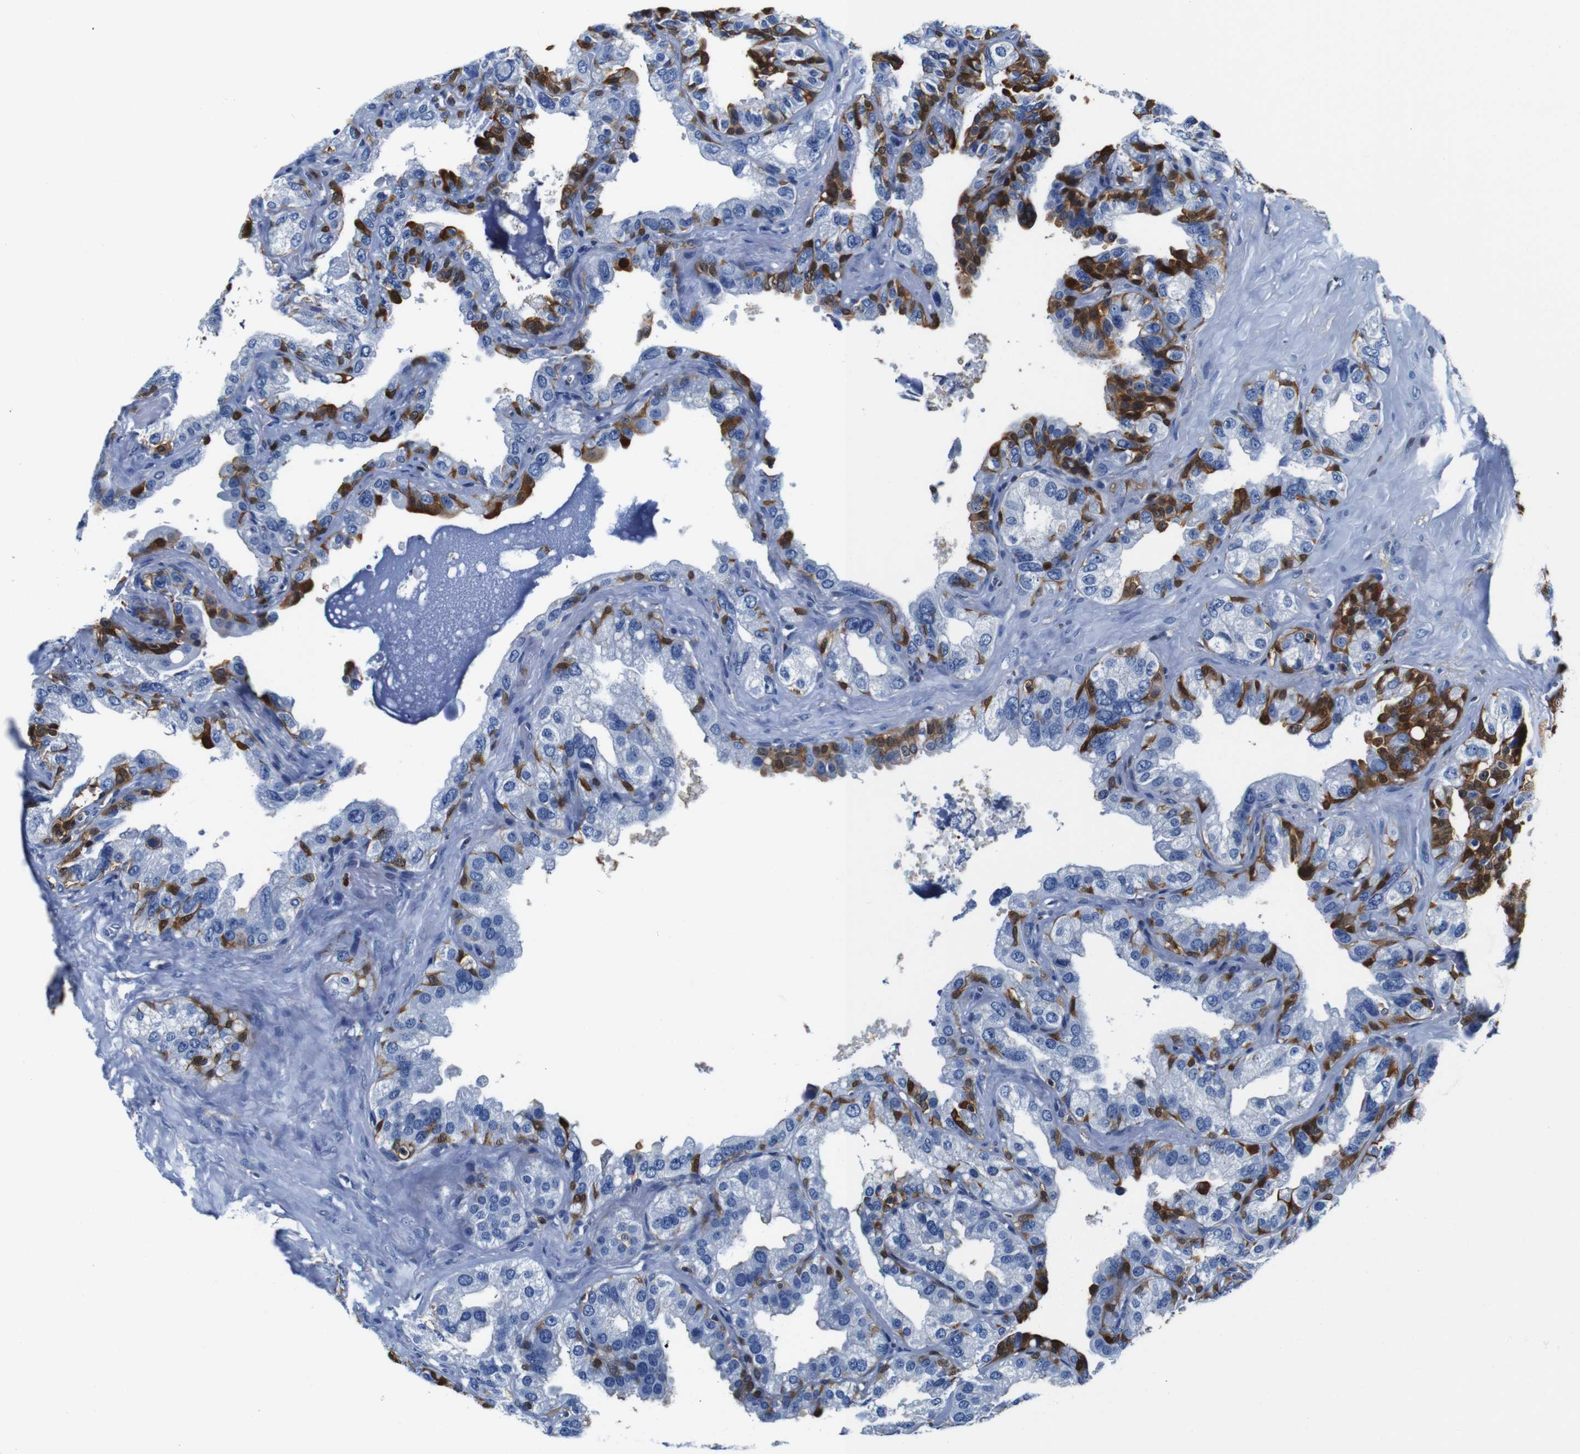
{"staining": {"intensity": "strong", "quantity": "<25%", "location": "cytoplasmic/membranous,nuclear"}, "tissue": "seminal vesicle", "cell_type": "Glandular cells", "image_type": "normal", "snomed": [{"axis": "morphology", "description": "Normal tissue, NOS"}, {"axis": "topography", "description": "Seminal veicle"}], "caption": "High-power microscopy captured an immunohistochemistry micrograph of benign seminal vesicle, revealing strong cytoplasmic/membranous,nuclear expression in about <25% of glandular cells. (DAB IHC, brown staining for protein, blue staining for nuclei).", "gene": "ANXA1", "patient": {"sex": "male", "age": 68}}